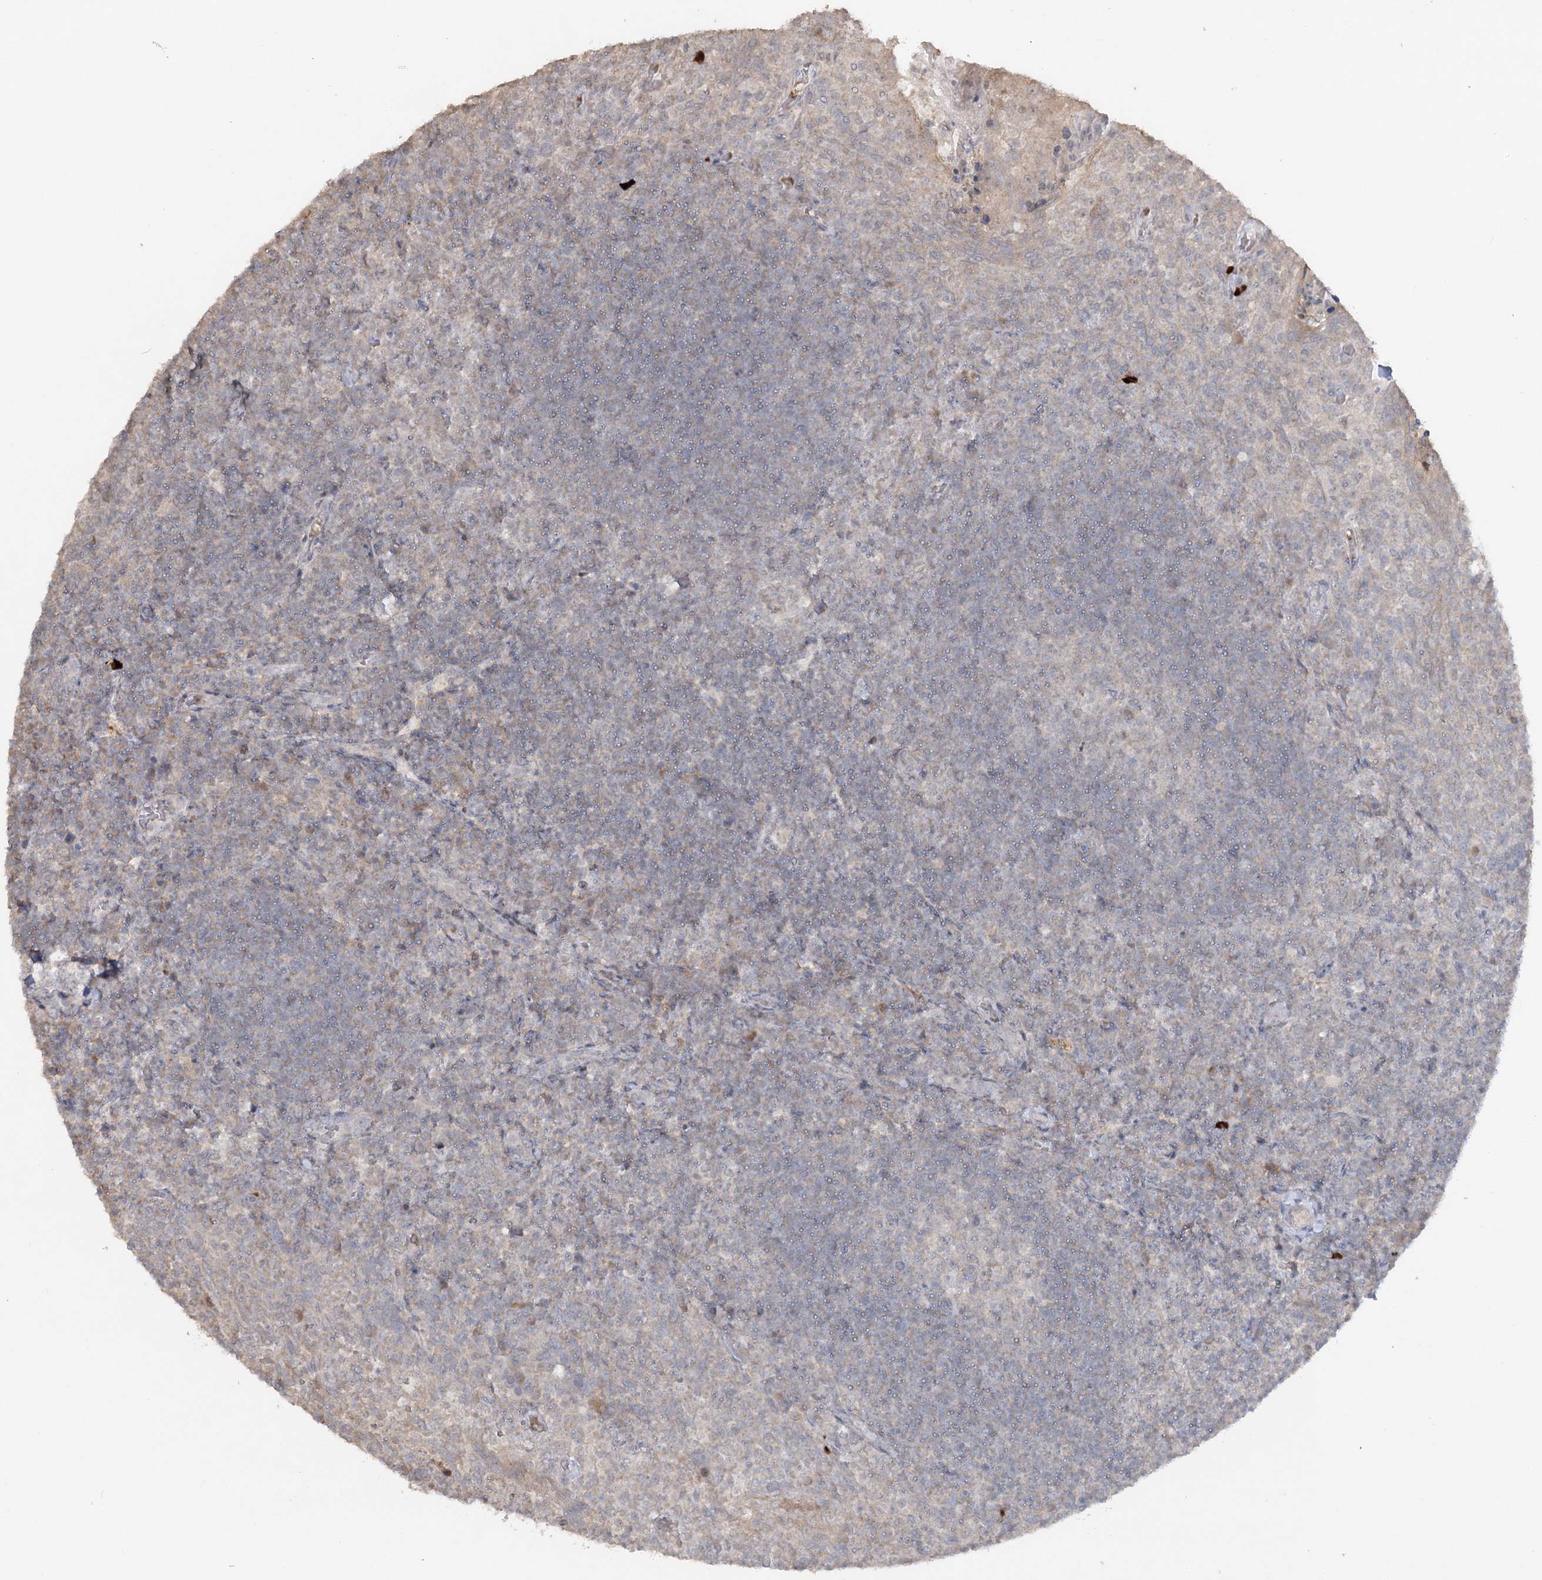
{"staining": {"intensity": "negative", "quantity": "none", "location": "none"}, "tissue": "tonsil", "cell_type": "Germinal center cells", "image_type": "normal", "snomed": [{"axis": "morphology", "description": "Normal tissue, NOS"}, {"axis": "topography", "description": "Tonsil"}], "caption": "A high-resolution image shows immunohistochemistry (IHC) staining of unremarkable tonsil, which shows no significant staining in germinal center cells. (IHC, brightfield microscopy, high magnification).", "gene": "TRAF3IP1", "patient": {"sex": "female", "age": 10}}